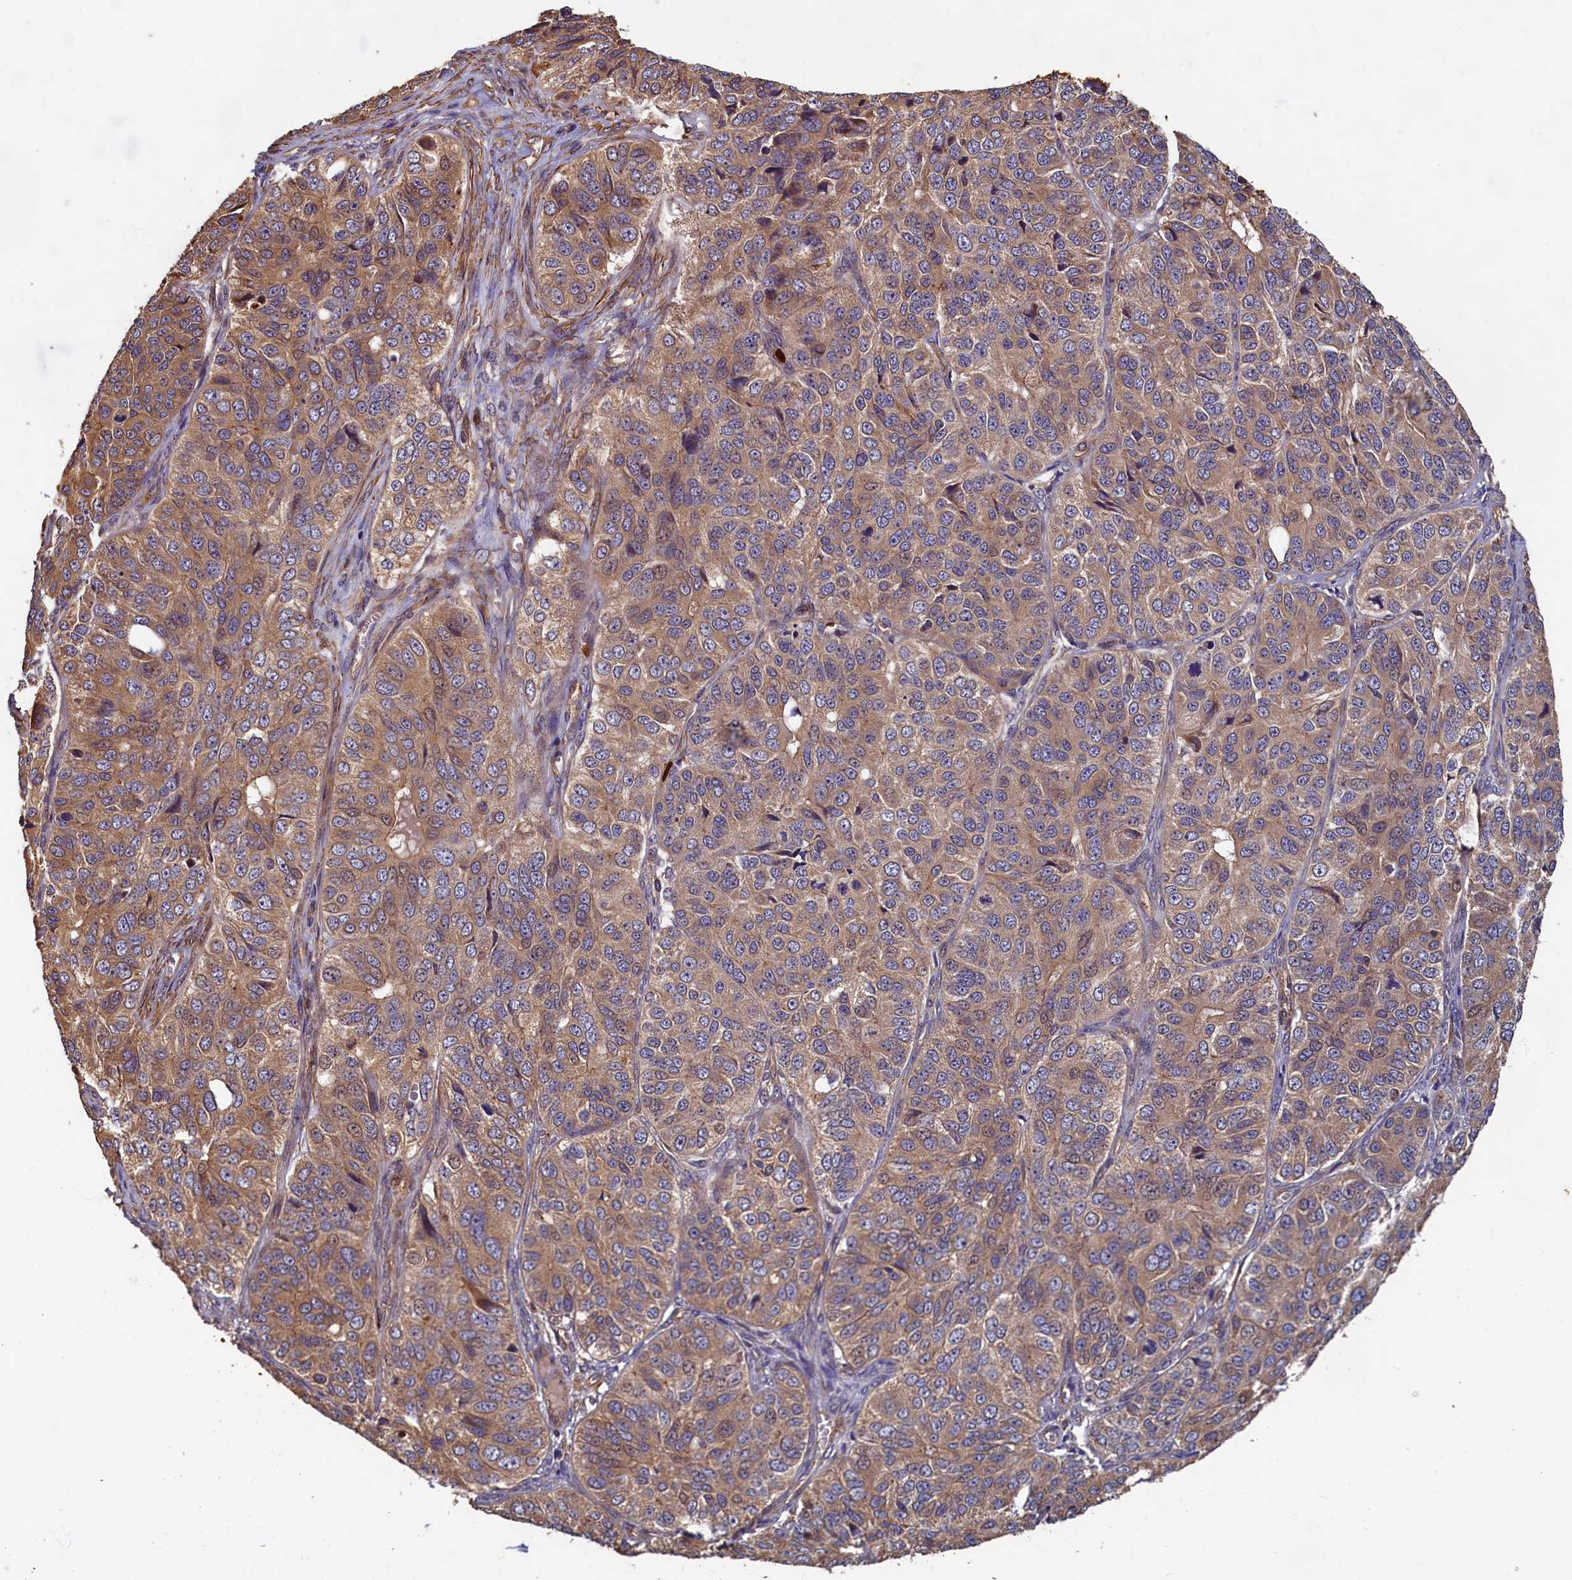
{"staining": {"intensity": "moderate", "quantity": ">75%", "location": "cytoplasmic/membranous"}, "tissue": "ovarian cancer", "cell_type": "Tumor cells", "image_type": "cancer", "snomed": [{"axis": "morphology", "description": "Carcinoma, endometroid"}, {"axis": "topography", "description": "Ovary"}], "caption": "Human ovarian cancer (endometroid carcinoma) stained for a protein (brown) demonstrates moderate cytoplasmic/membranous positive expression in approximately >75% of tumor cells.", "gene": "CCDC102B", "patient": {"sex": "female", "age": 51}}